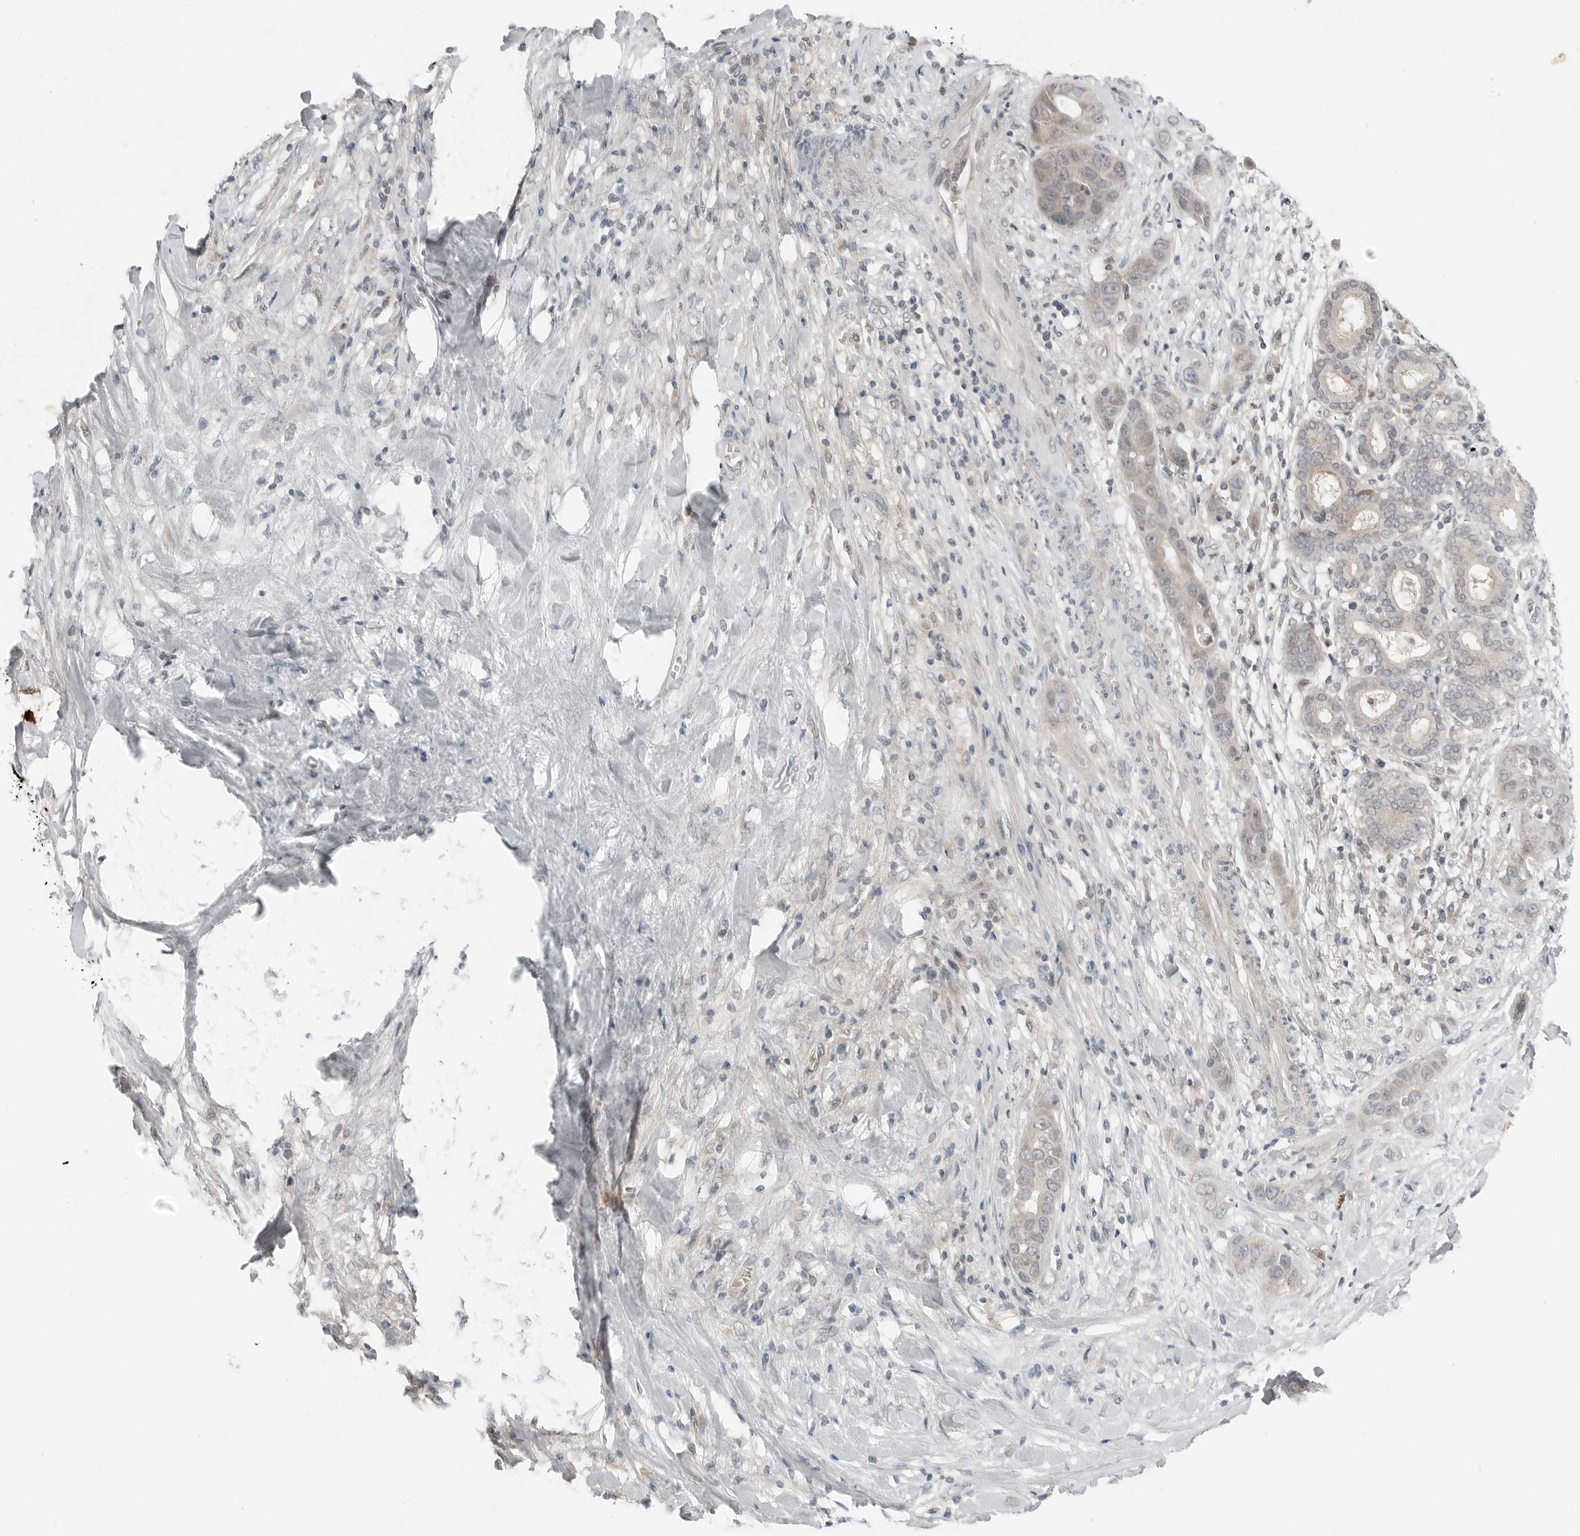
{"staining": {"intensity": "negative", "quantity": "none", "location": "none"}, "tissue": "liver cancer", "cell_type": "Tumor cells", "image_type": "cancer", "snomed": [{"axis": "morphology", "description": "Cholangiocarcinoma"}, {"axis": "topography", "description": "Liver"}], "caption": "Liver cancer (cholangiocarcinoma) was stained to show a protein in brown. There is no significant staining in tumor cells. (DAB (3,3'-diaminobenzidine) immunohistochemistry (IHC) visualized using brightfield microscopy, high magnification).", "gene": "FCRLB", "patient": {"sex": "female", "age": 52}}